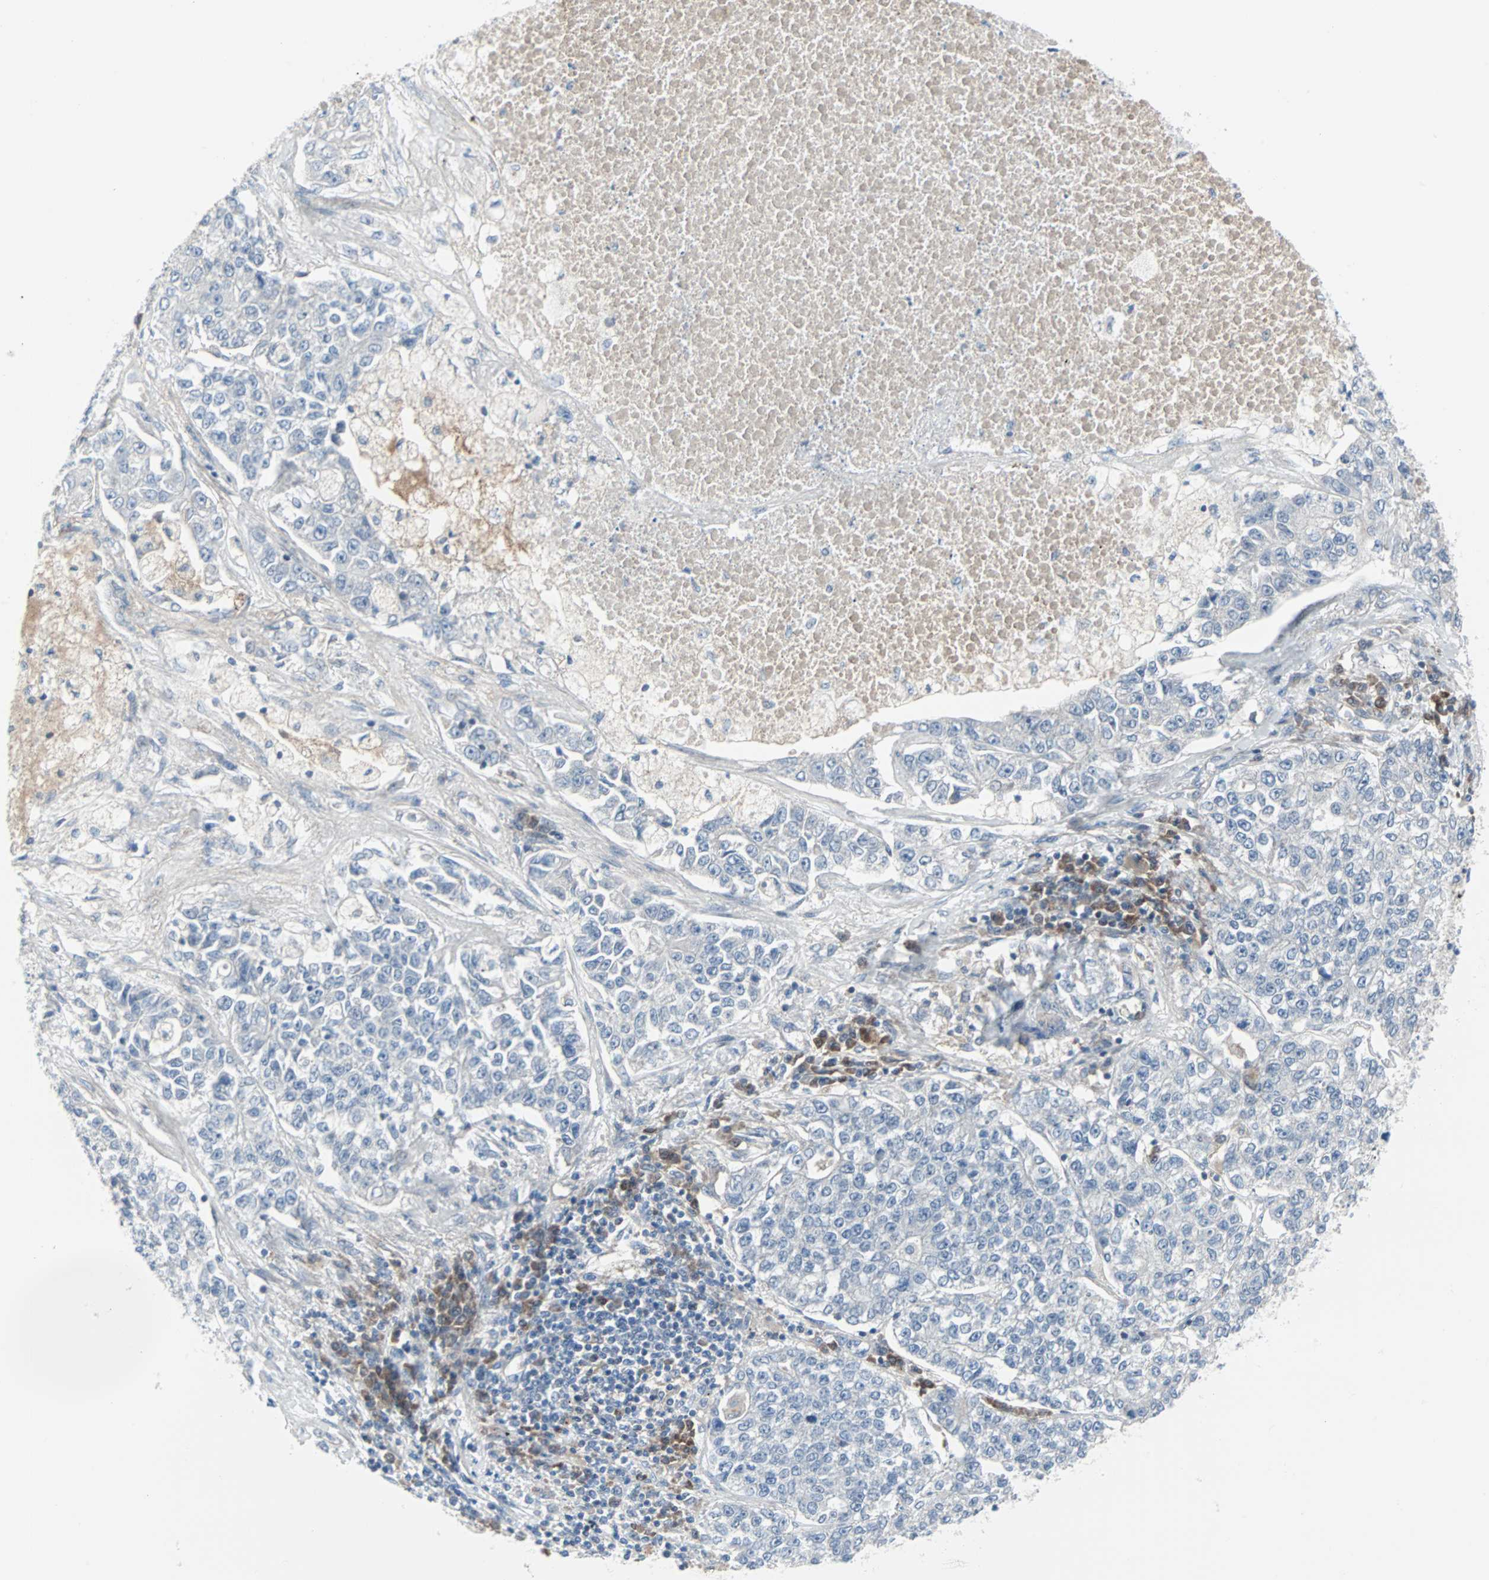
{"staining": {"intensity": "negative", "quantity": "none", "location": "none"}, "tissue": "lung cancer", "cell_type": "Tumor cells", "image_type": "cancer", "snomed": [{"axis": "morphology", "description": "Adenocarcinoma, NOS"}, {"axis": "topography", "description": "Lung"}], "caption": "High power microscopy image of an IHC micrograph of lung cancer (adenocarcinoma), revealing no significant positivity in tumor cells.", "gene": "CASP3", "patient": {"sex": "male", "age": 49}}